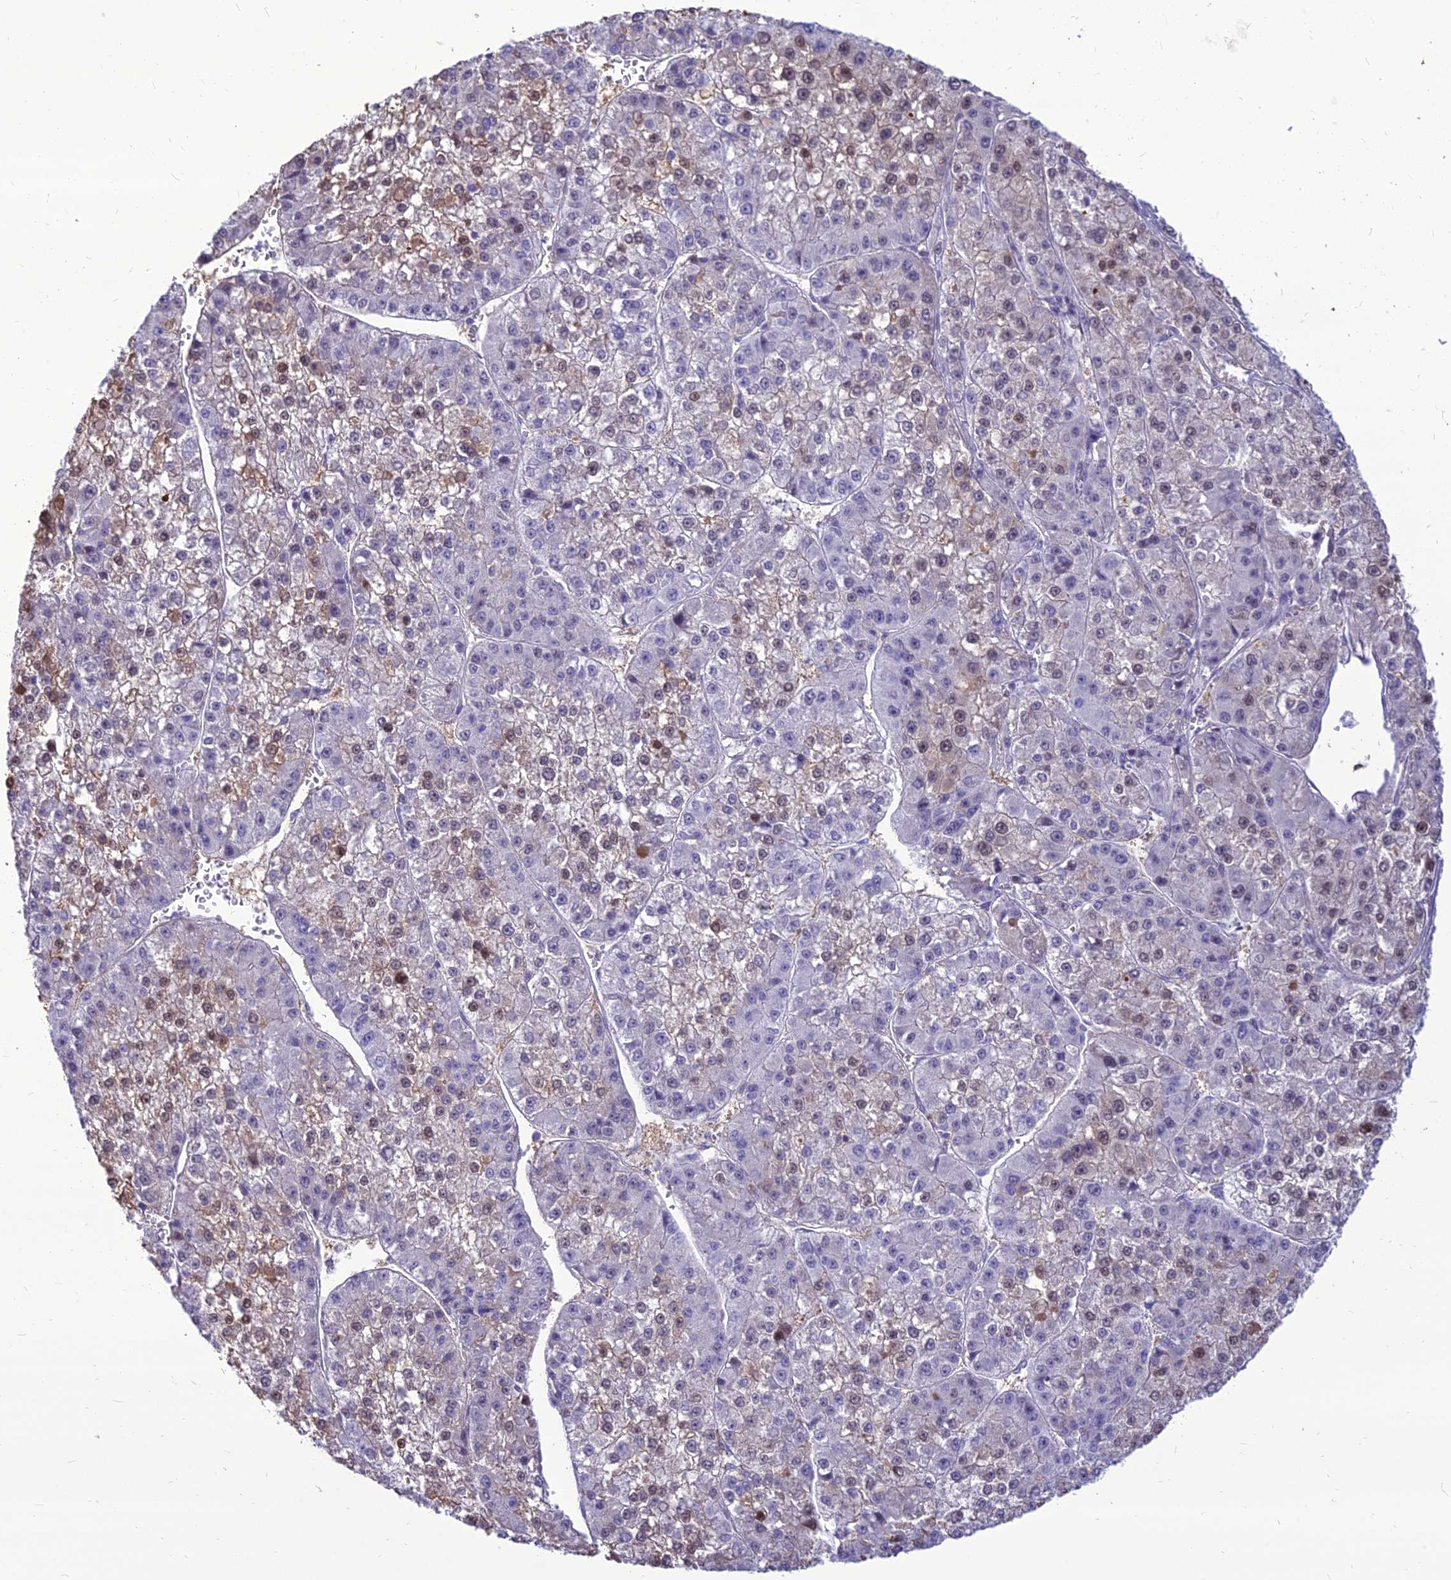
{"staining": {"intensity": "moderate", "quantity": "<25%", "location": "nuclear"}, "tissue": "liver cancer", "cell_type": "Tumor cells", "image_type": "cancer", "snomed": [{"axis": "morphology", "description": "Carcinoma, Hepatocellular, NOS"}, {"axis": "topography", "description": "Liver"}], "caption": "Protein staining demonstrates moderate nuclear staining in about <25% of tumor cells in liver cancer (hepatocellular carcinoma).", "gene": "DHX40", "patient": {"sex": "female", "age": 73}}